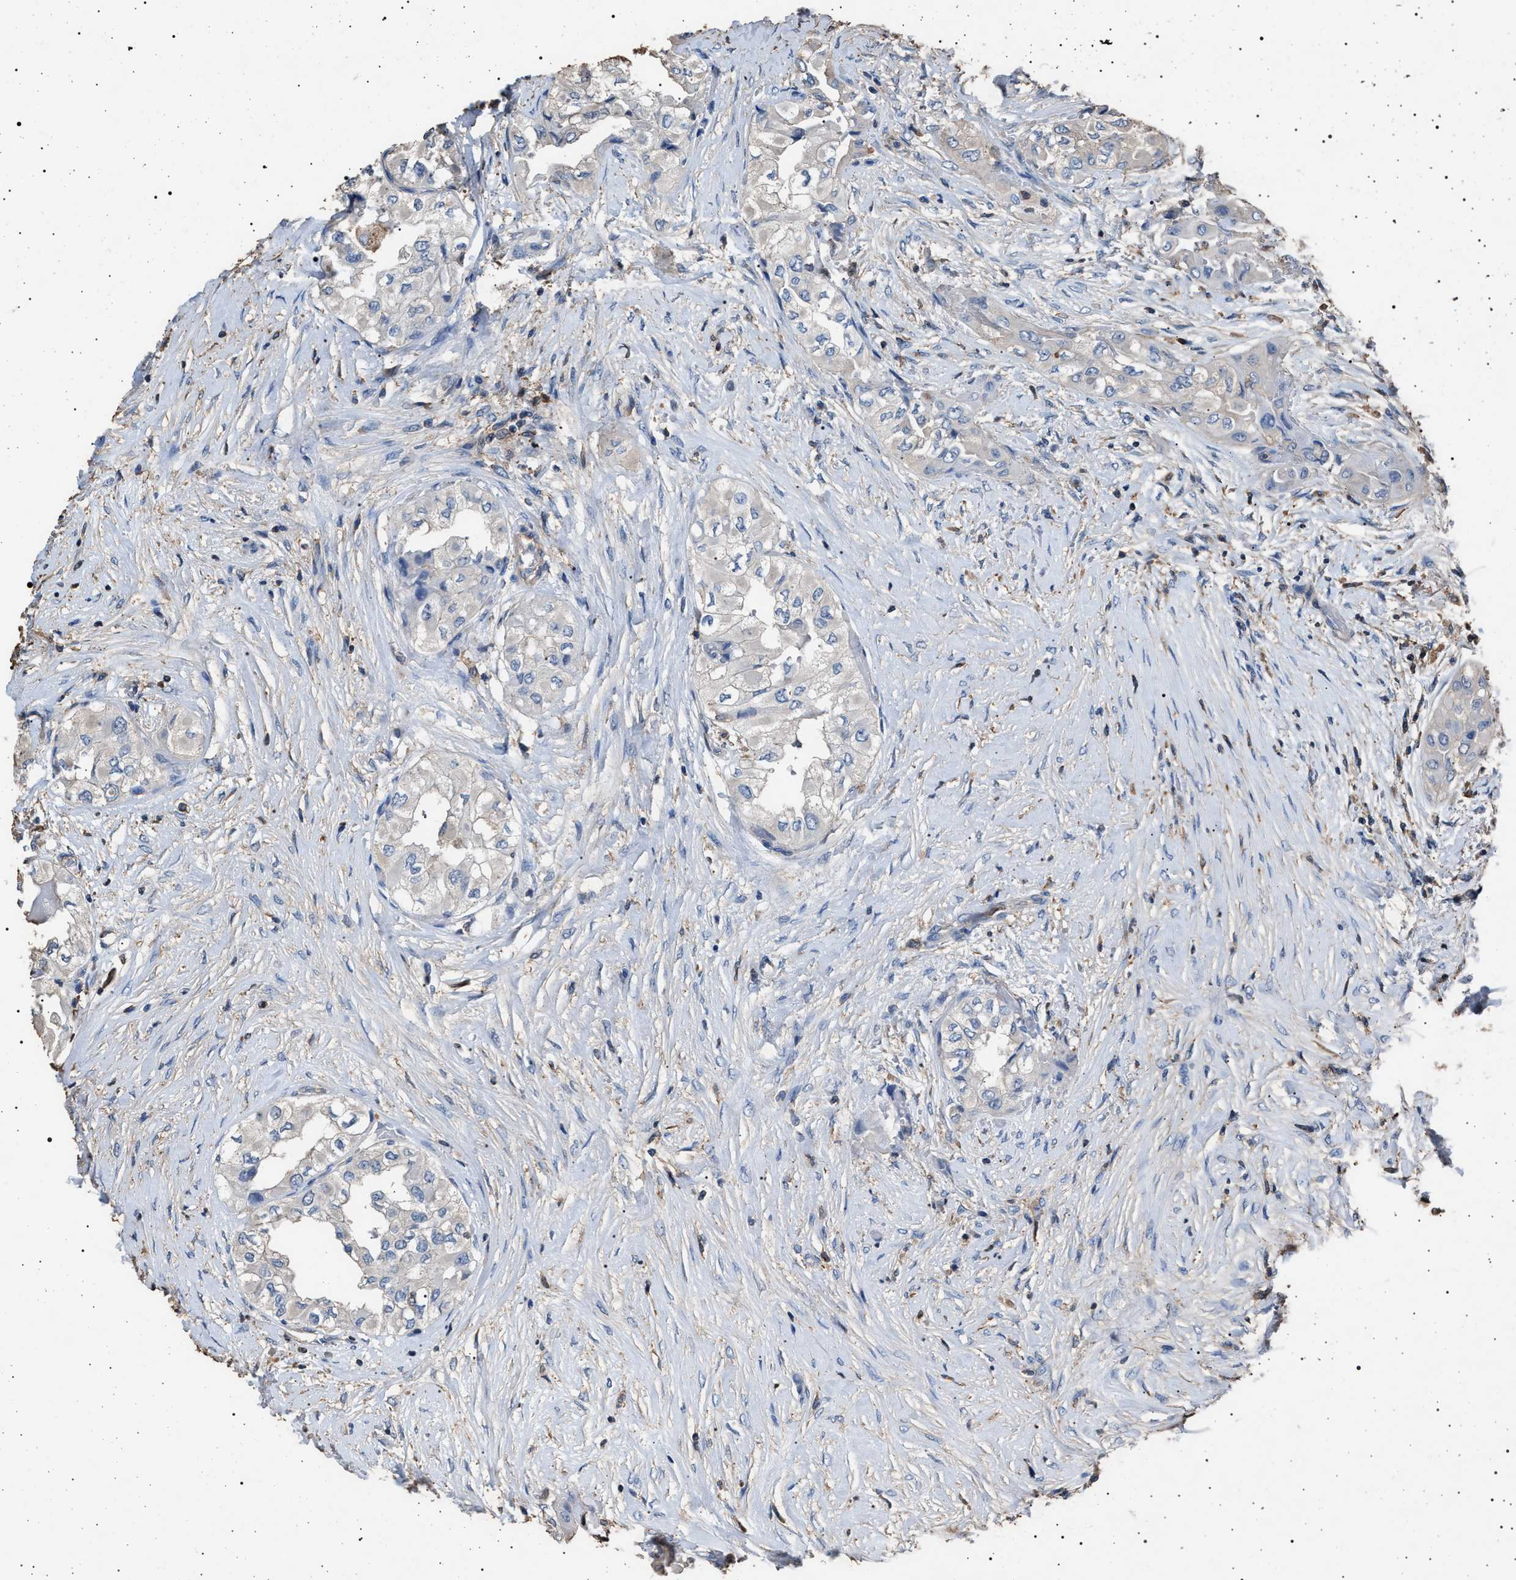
{"staining": {"intensity": "negative", "quantity": "none", "location": "none"}, "tissue": "thyroid cancer", "cell_type": "Tumor cells", "image_type": "cancer", "snomed": [{"axis": "morphology", "description": "Papillary adenocarcinoma, NOS"}, {"axis": "topography", "description": "Thyroid gland"}], "caption": "This photomicrograph is of thyroid papillary adenocarcinoma stained with immunohistochemistry (IHC) to label a protein in brown with the nuclei are counter-stained blue. There is no staining in tumor cells. (DAB (3,3'-diaminobenzidine) immunohistochemistry, high magnification).", "gene": "SMAP2", "patient": {"sex": "female", "age": 59}}